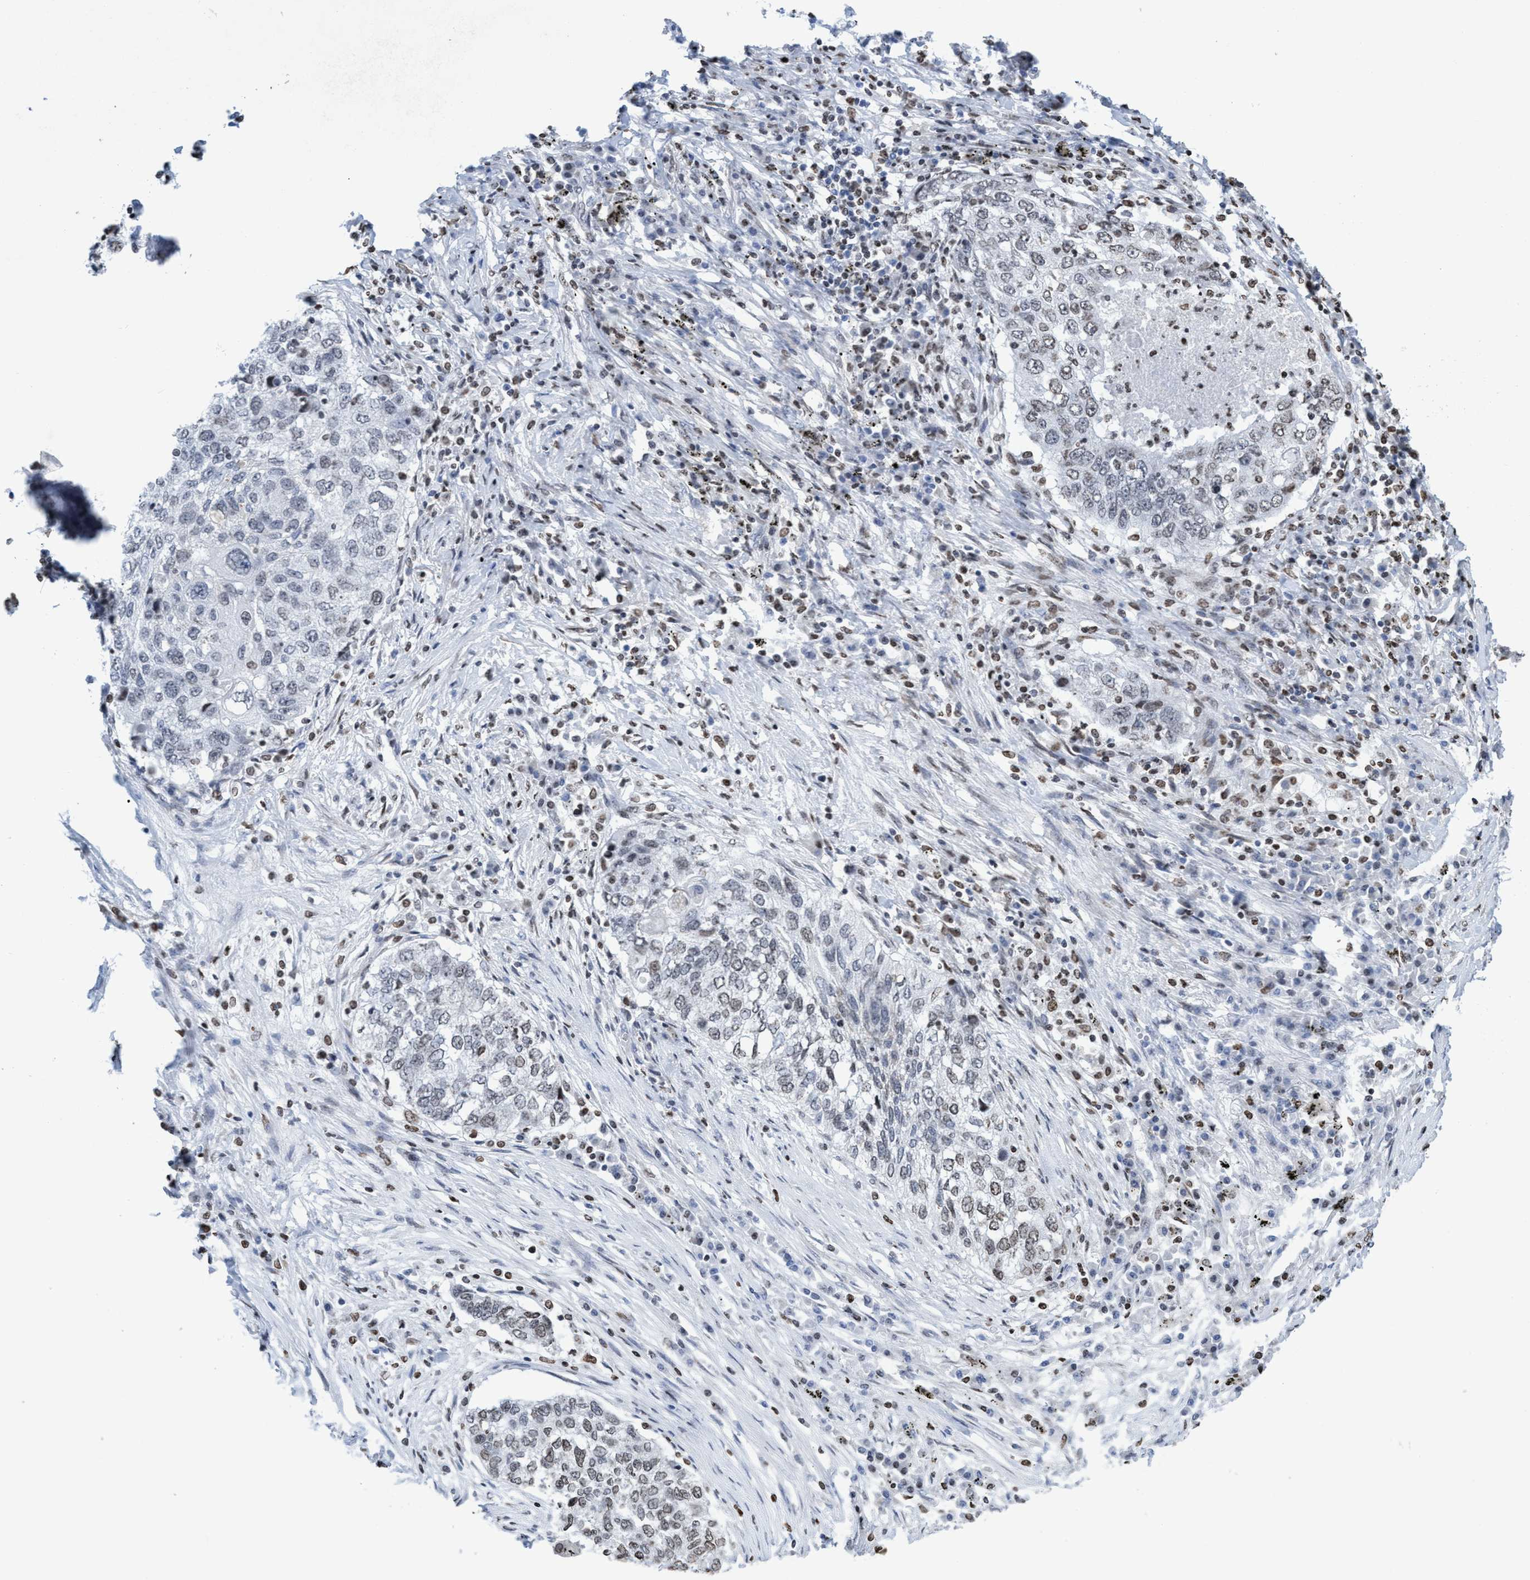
{"staining": {"intensity": "weak", "quantity": "25%-75%", "location": "nuclear"}, "tissue": "lung cancer", "cell_type": "Tumor cells", "image_type": "cancer", "snomed": [{"axis": "morphology", "description": "Squamous cell carcinoma, NOS"}, {"axis": "topography", "description": "Lung"}], "caption": "Human lung cancer stained for a protein (brown) reveals weak nuclear positive expression in approximately 25%-75% of tumor cells.", "gene": "CBX2", "patient": {"sex": "female", "age": 63}}